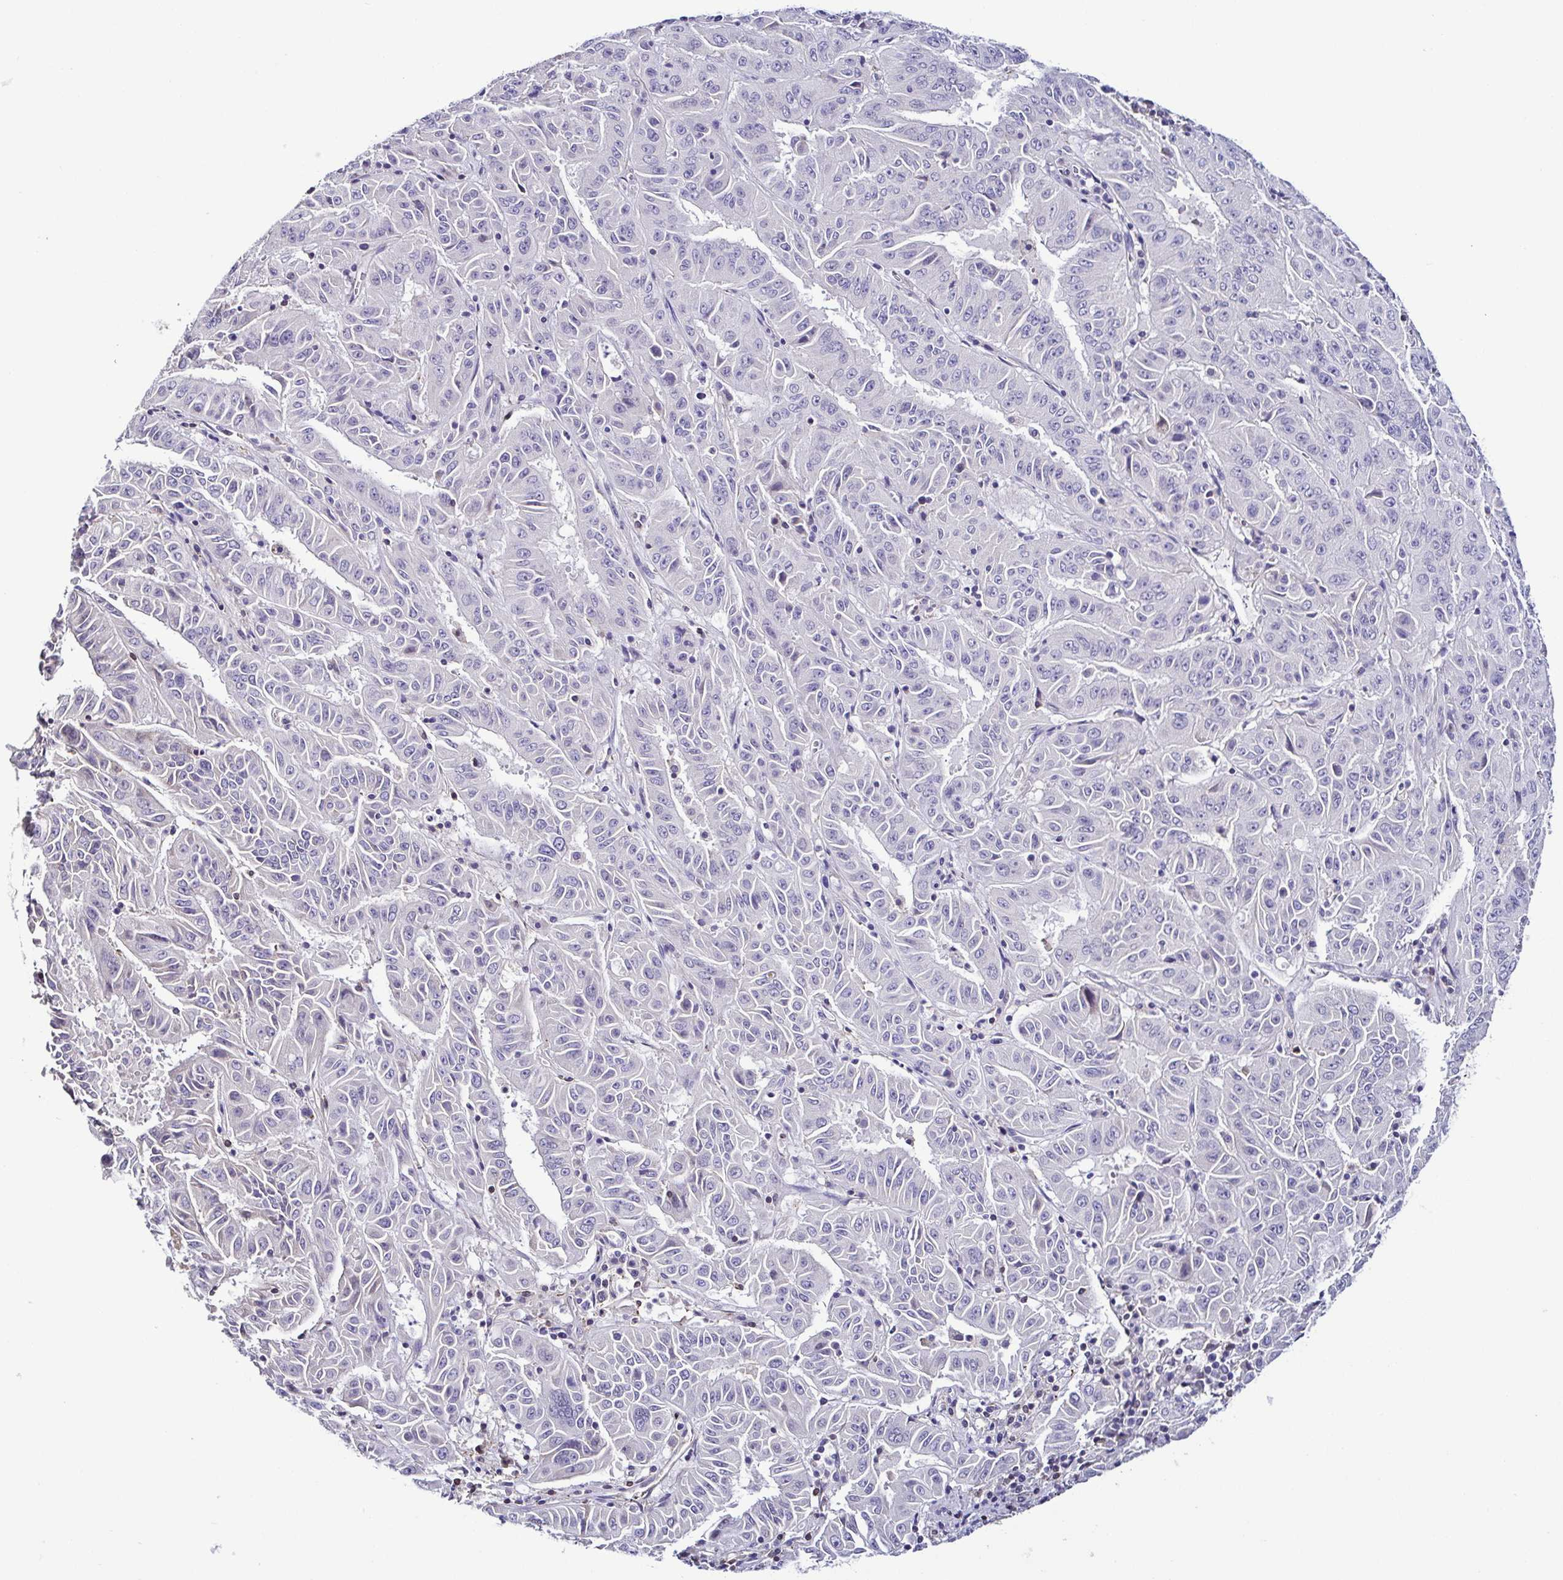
{"staining": {"intensity": "negative", "quantity": "none", "location": "none"}, "tissue": "pancreatic cancer", "cell_type": "Tumor cells", "image_type": "cancer", "snomed": [{"axis": "morphology", "description": "Adenocarcinoma, NOS"}, {"axis": "topography", "description": "Pancreas"}], "caption": "Histopathology image shows no protein staining in tumor cells of pancreatic cancer (adenocarcinoma) tissue.", "gene": "TNNT2", "patient": {"sex": "male", "age": 63}}